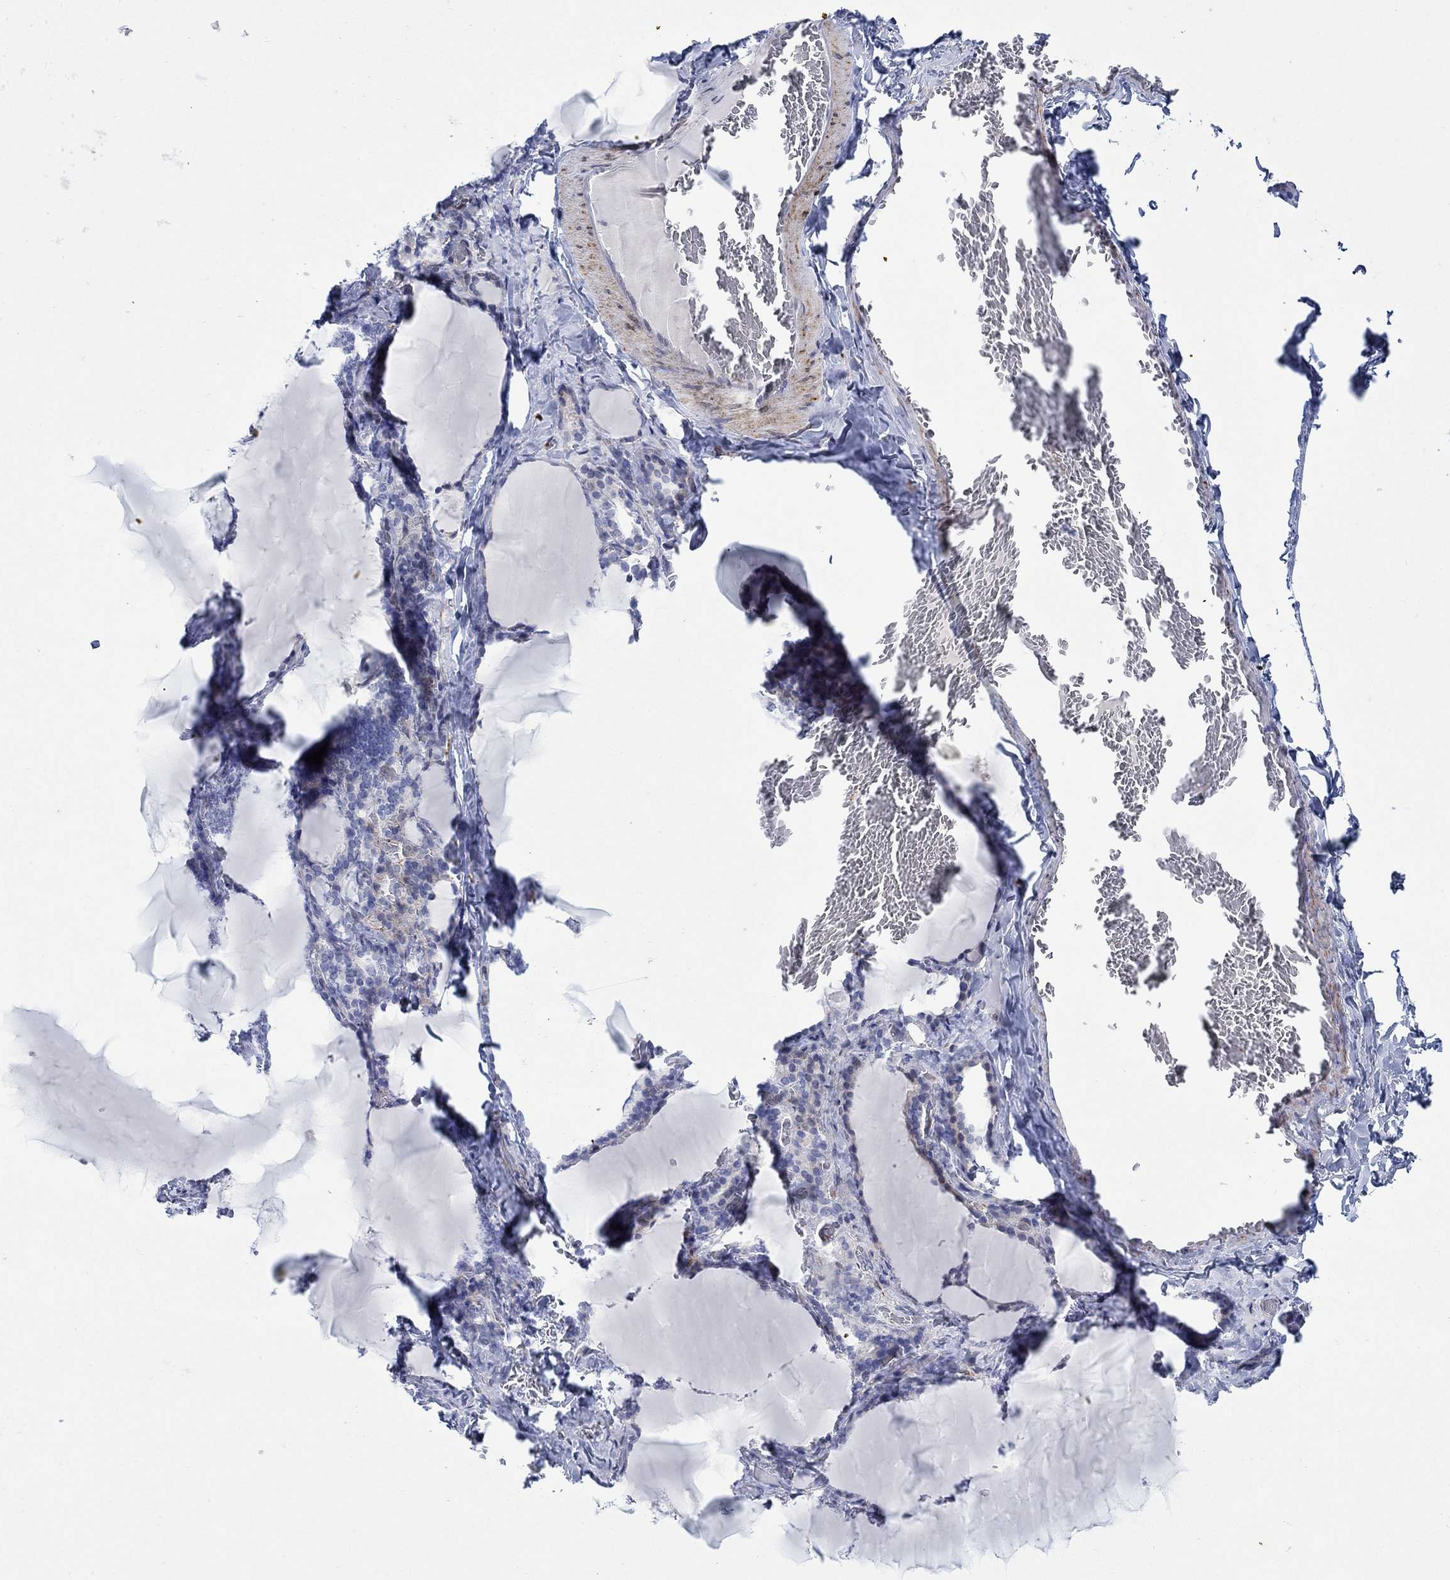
{"staining": {"intensity": "negative", "quantity": "none", "location": "none"}, "tissue": "thyroid gland", "cell_type": "Glandular cells", "image_type": "normal", "snomed": [{"axis": "morphology", "description": "Normal tissue, NOS"}, {"axis": "morphology", "description": "Hyperplasia, NOS"}, {"axis": "topography", "description": "Thyroid gland"}], "caption": "IHC of normal thyroid gland shows no expression in glandular cells. Nuclei are stained in blue.", "gene": "KSR2", "patient": {"sex": "female", "age": 27}}